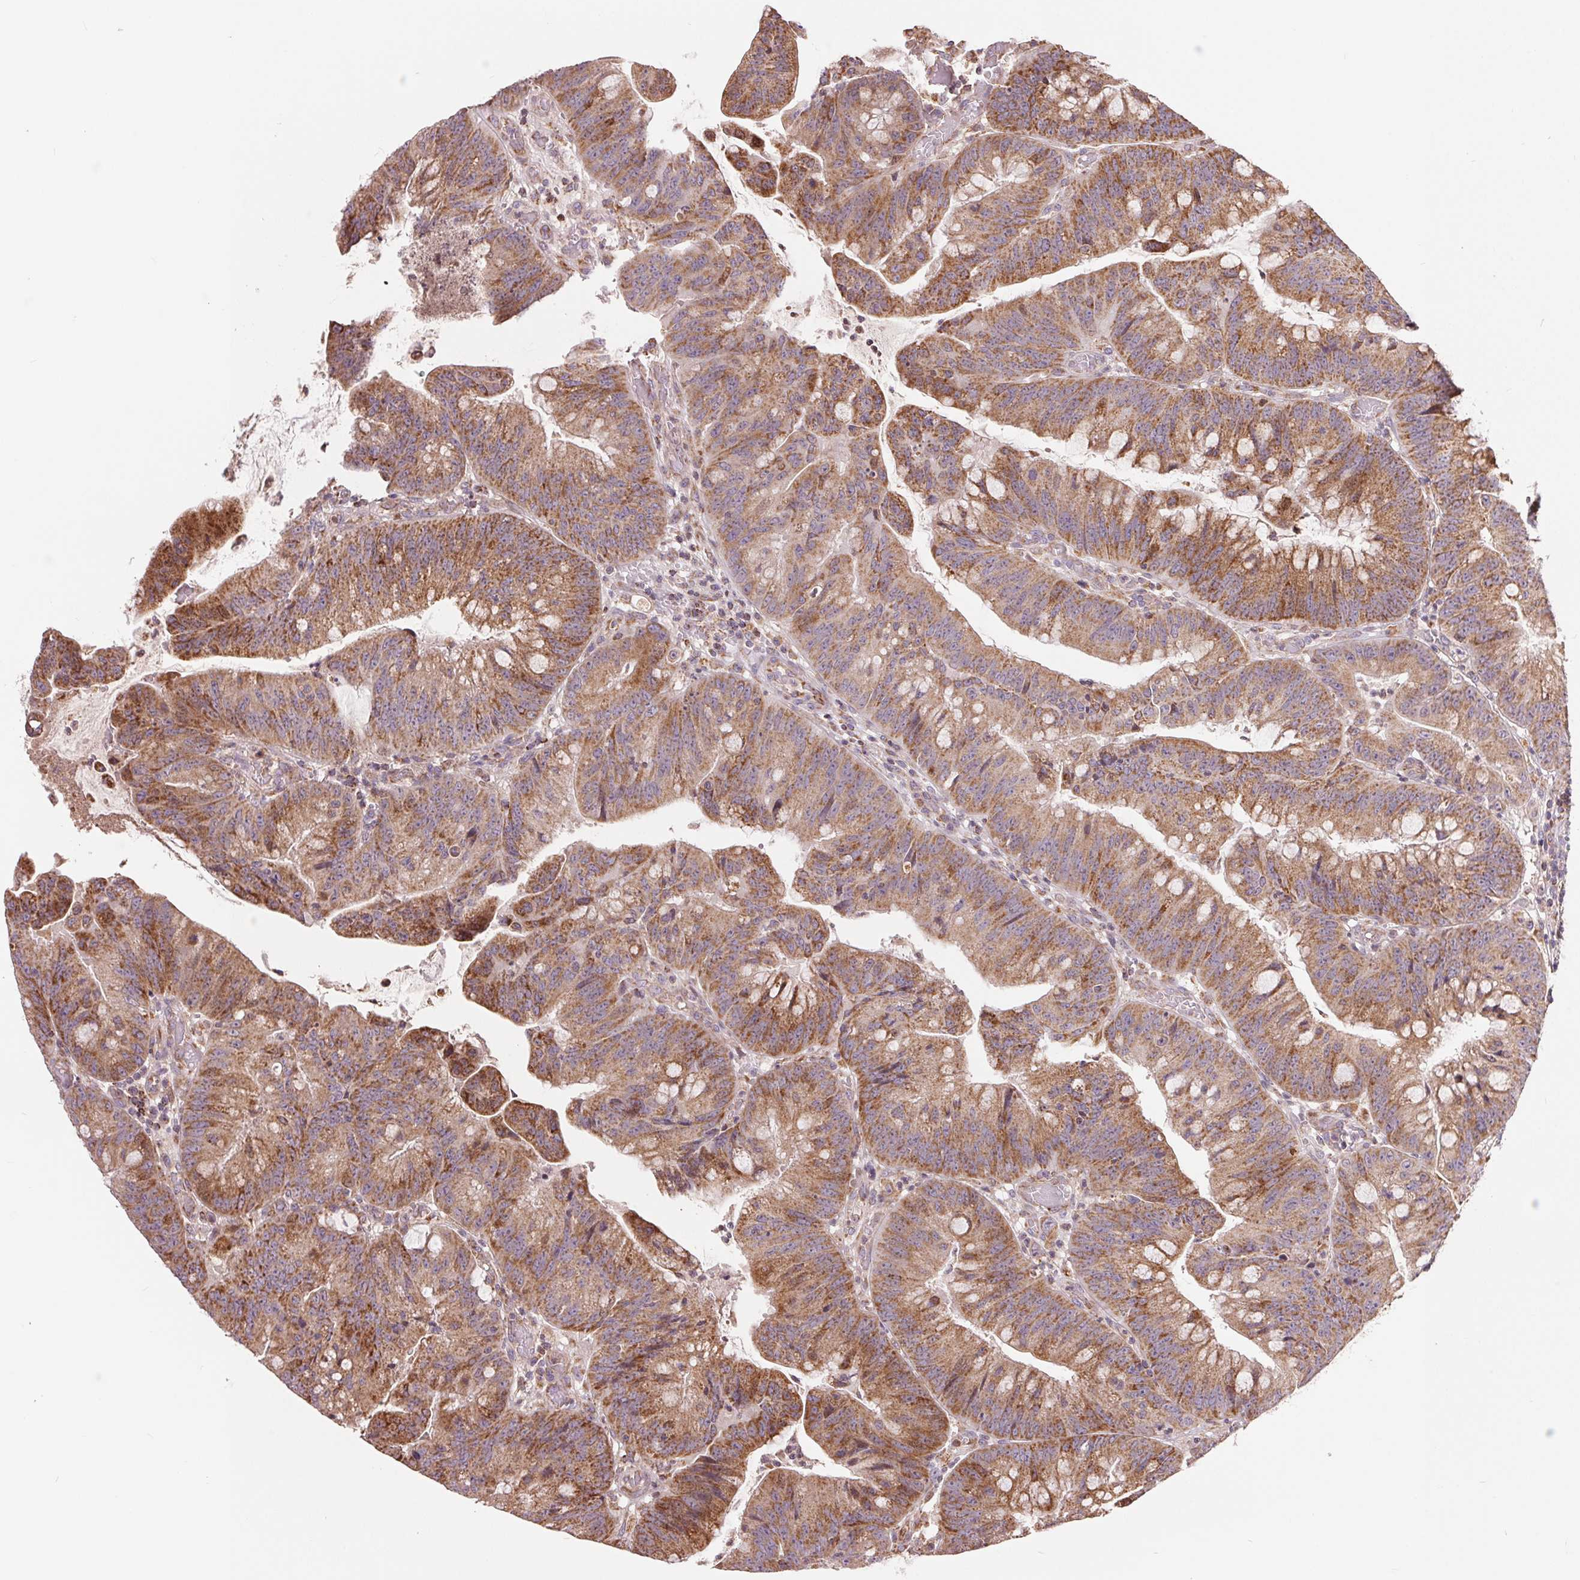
{"staining": {"intensity": "moderate", "quantity": ">75%", "location": "cytoplasmic/membranous"}, "tissue": "colorectal cancer", "cell_type": "Tumor cells", "image_type": "cancer", "snomed": [{"axis": "morphology", "description": "Adenocarcinoma, NOS"}, {"axis": "topography", "description": "Colon"}], "caption": "Protein analysis of colorectal adenocarcinoma tissue displays moderate cytoplasmic/membranous expression in approximately >75% of tumor cells. Nuclei are stained in blue.", "gene": "DGUOK", "patient": {"sex": "male", "age": 62}}